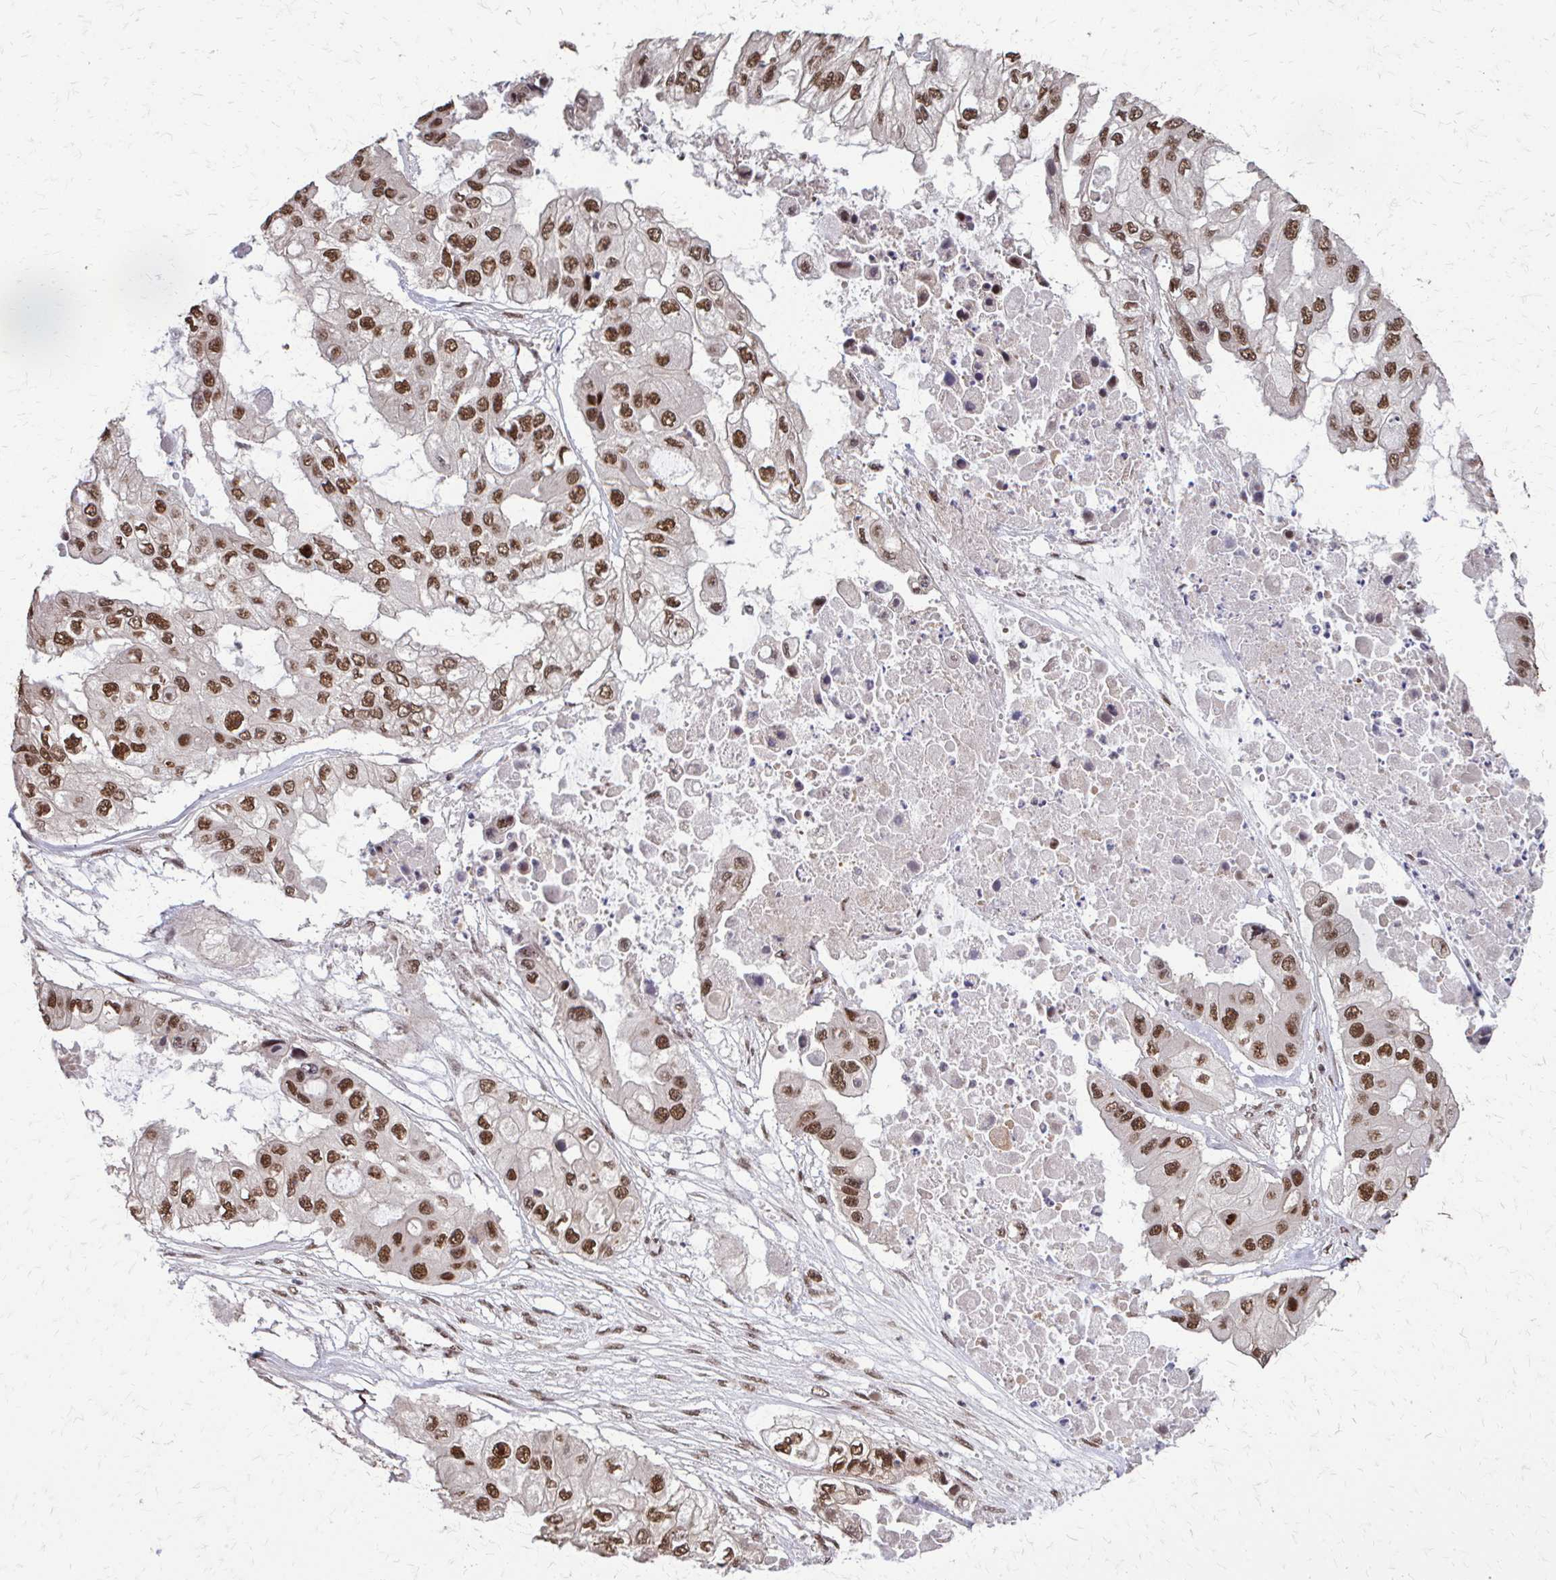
{"staining": {"intensity": "moderate", "quantity": ">75%", "location": "nuclear"}, "tissue": "ovarian cancer", "cell_type": "Tumor cells", "image_type": "cancer", "snomed": [{"axis": "morphology", "description": "Cystadenocarcinoma, serous, NOS"}, {"axis": "topography", "description": "Ovary"}], "caption": "Immunohistochemical staining of human serous cystadenocarcinoma (ovarian) demonstrates moderate nuclear protein staining in about >75% of tumor cells.", "gene": "SS18", "patient": {"sex": "female", "age": 56}}